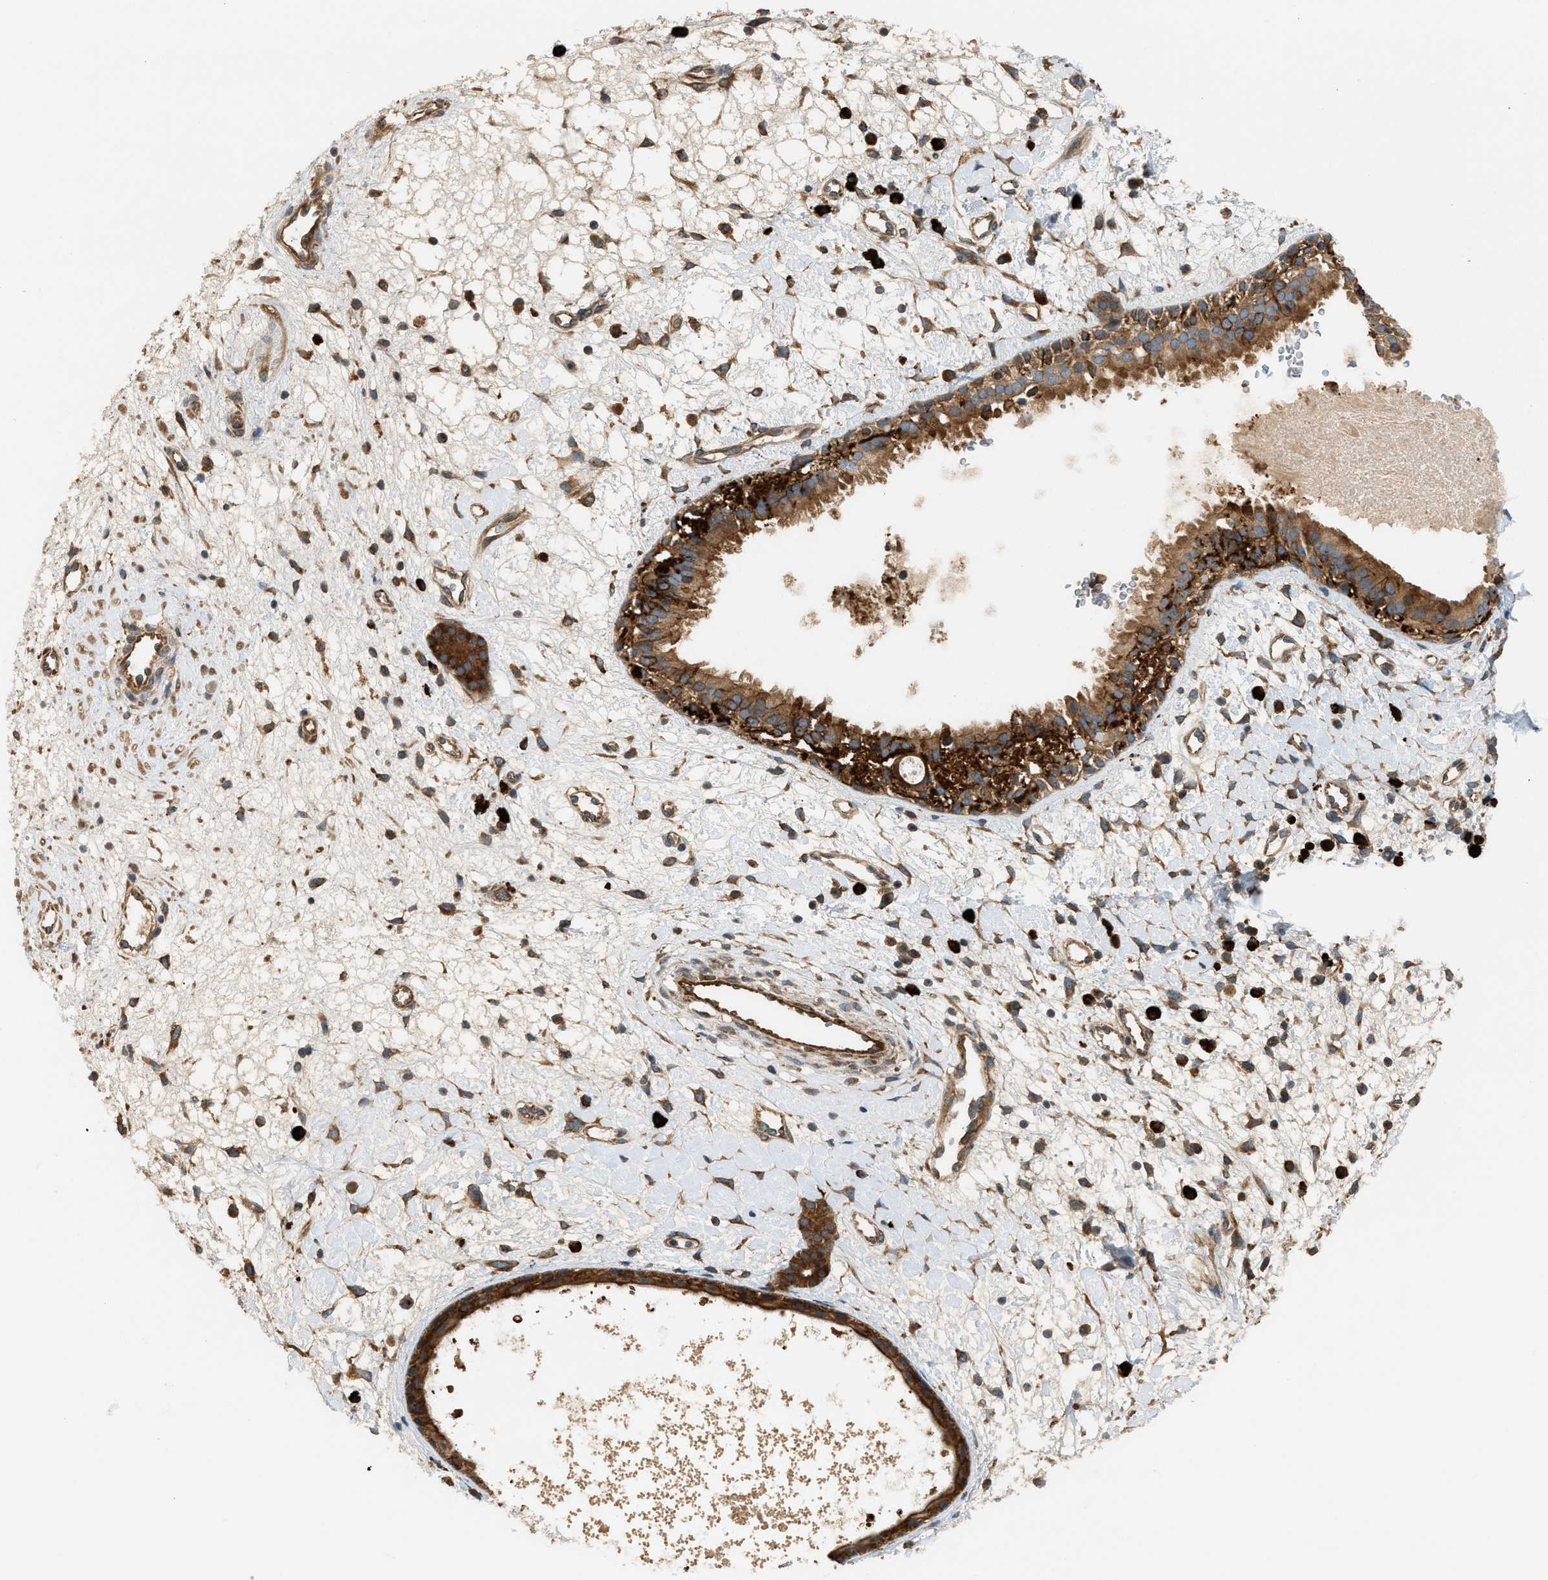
{"staining": {"intensity": "strong", "quantity": ">75%", "location": "cytoplasmic/membranous"}, "tissue": "nasopharynx", "cell_type": "Respiratory epithelial cells", "image_type": "normal", "snomed": [{"axis": "morphology", "description": "Normal tissue, NOS"}, {"axis": "topography", "description": "Nasopharynx"}], "caption": "Strong cytoplasmic/membranous expression for a protein is appreciated in approximately >75% of respiratory epithelial cells of benign nasopharynx using IHC.", "gene": "BAIAP2L1", "patient": {"sex": "male", "age": 22}}